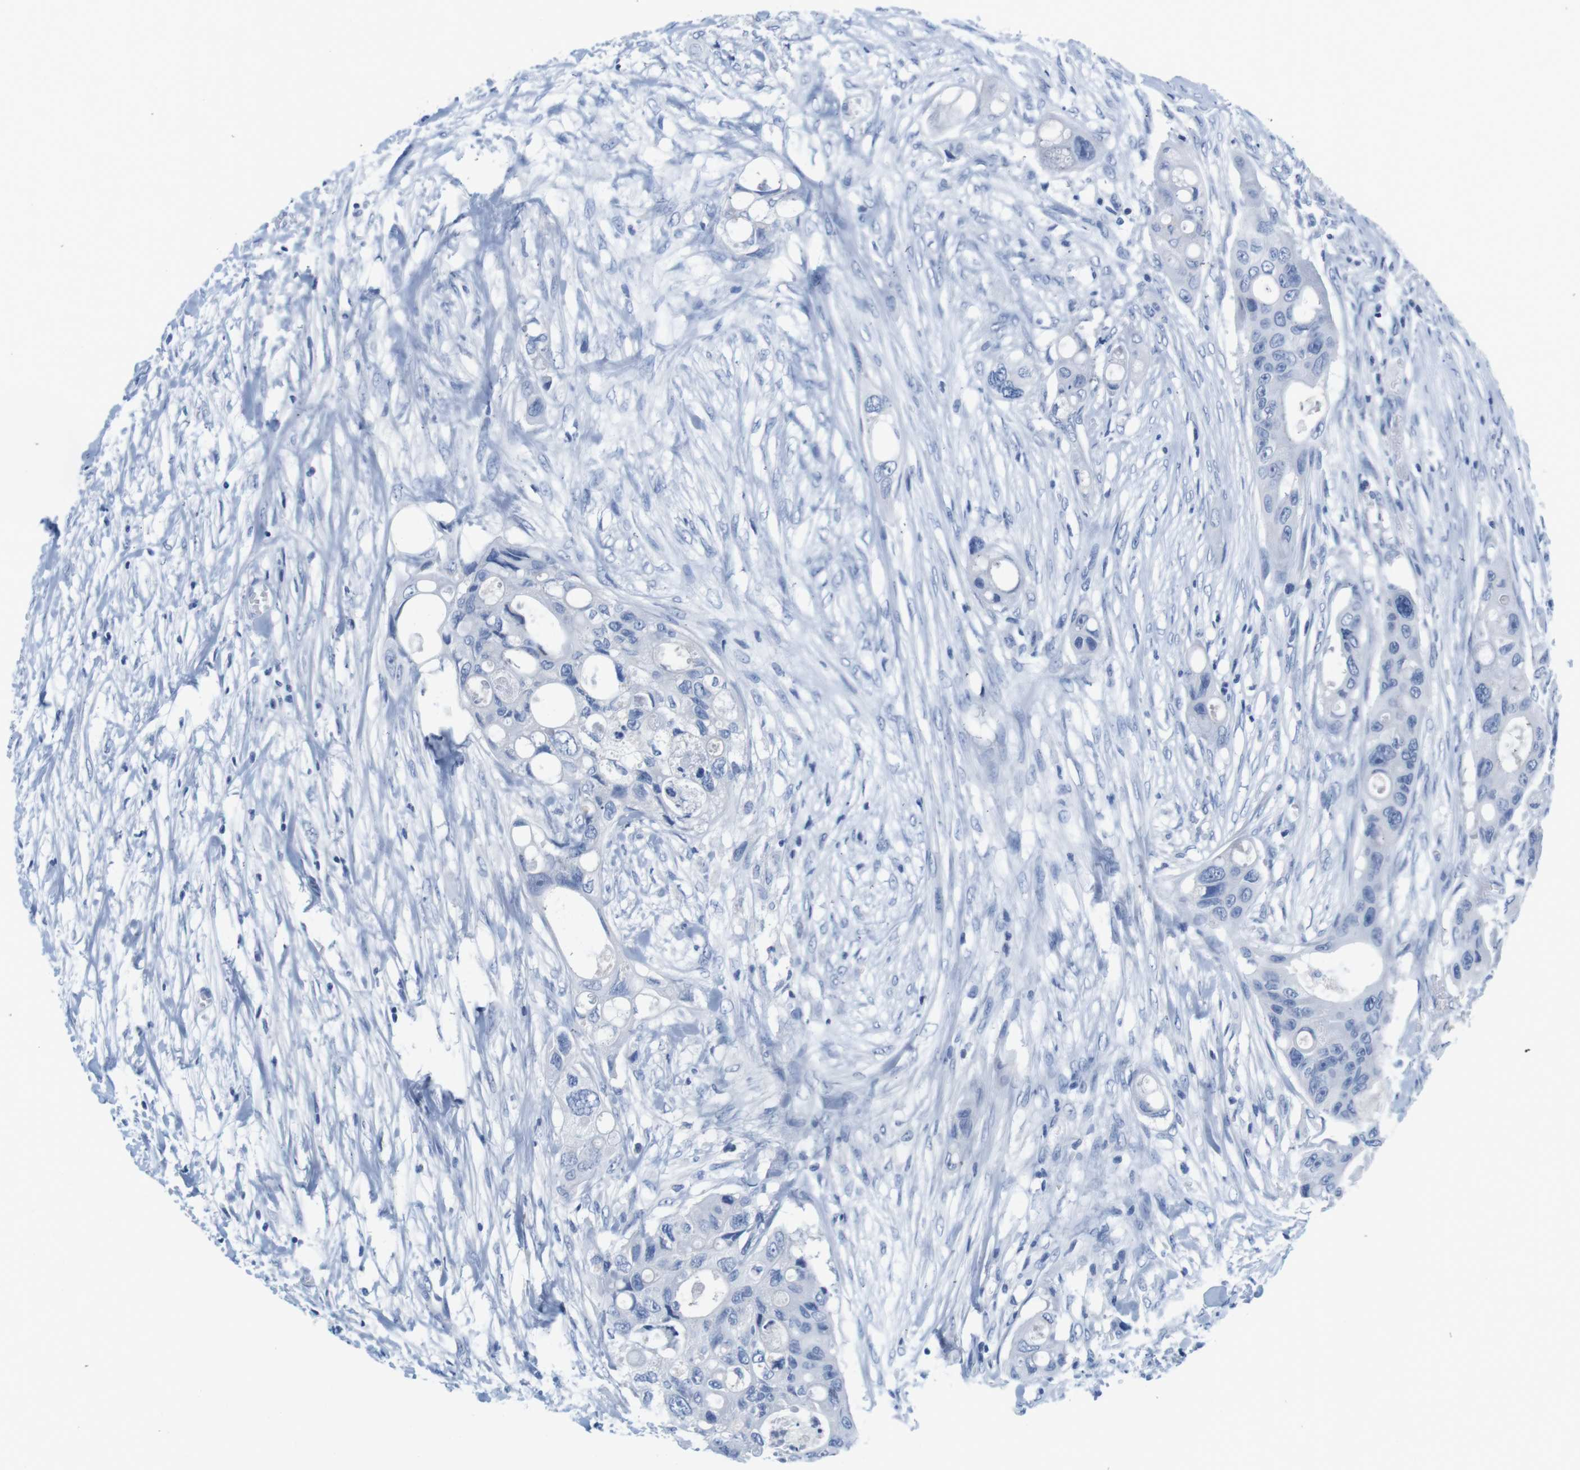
{"staining": {"intensity": "negative", "quantity": "none", "location": "none"}, "tissue": "colorectal cancer", "cell_type": "Tumor cells", "image_type": "cancer", "snomed": [{"axis": "morphology", "description": "Adenocarcinoma, NOS"}, {"axis": "topography", "description": "Colon"}], "caption": "Tumor cells show no significant protein positivity in colorectal cancer.", "gene": "MAP6", "patient": {"sex": "female", "age": 57}}